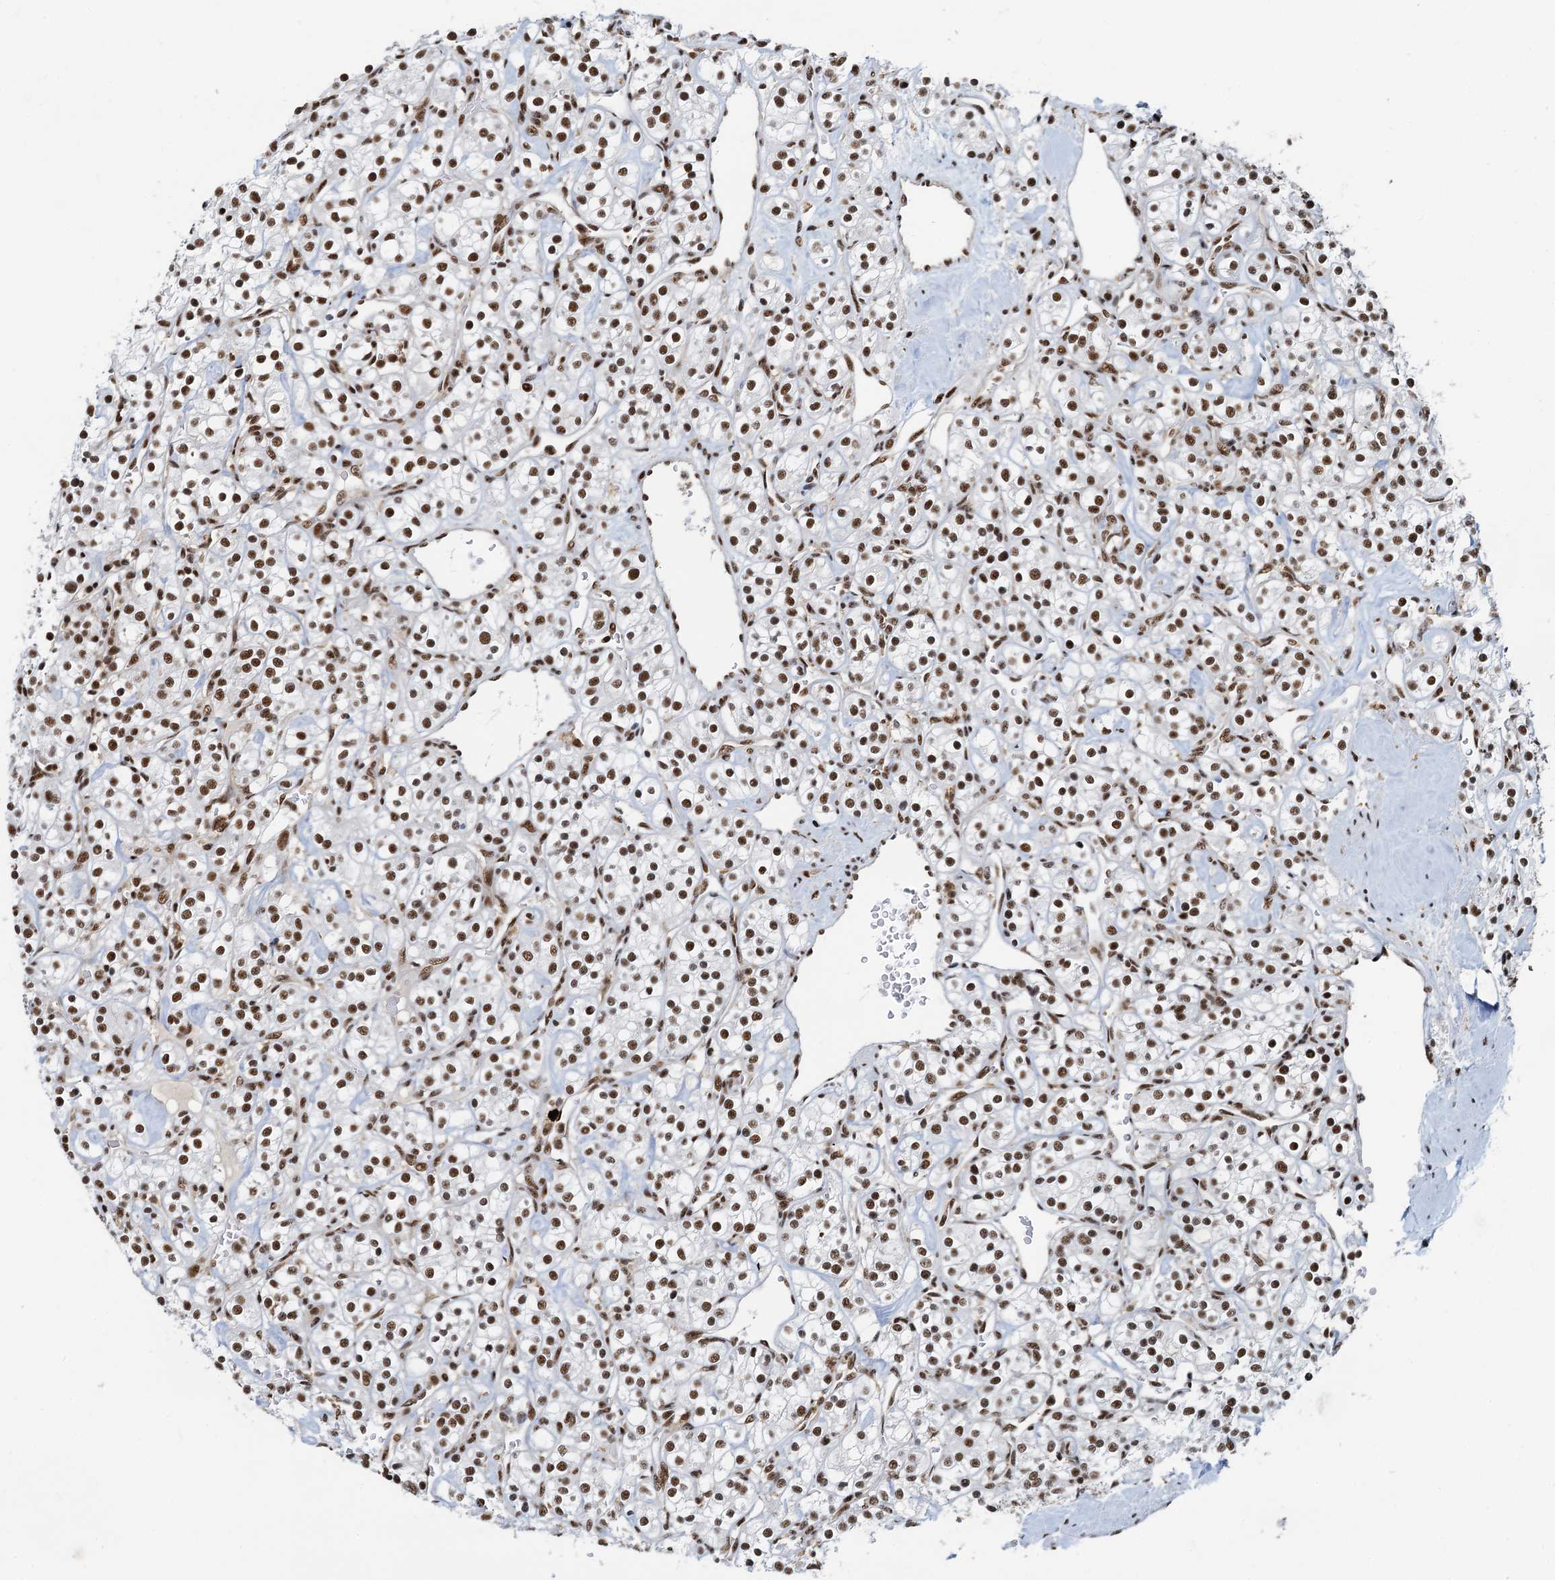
{"staining": {"intensity": "strong", "quantity": ">75%", "location": "nuclear"}, "tissue": "renal cancer", "cell_type": "Tumor cells", "image_type": "cancer", "snomed": [{"axis": "morphology", "description": "Adenocarcinoma, NOS"}, {"axis": "topography", "description": "Kidney"}], "caption": "Tumor cells exhibit high levels of strong nuclear expression in approximately >75% of cells in renal cancer (adenocarcinoma). (DAB IHC with brightfield microscopy, high magnification).", "gene": "RBM26", "patient": {"sex": "male", "age": 77}}